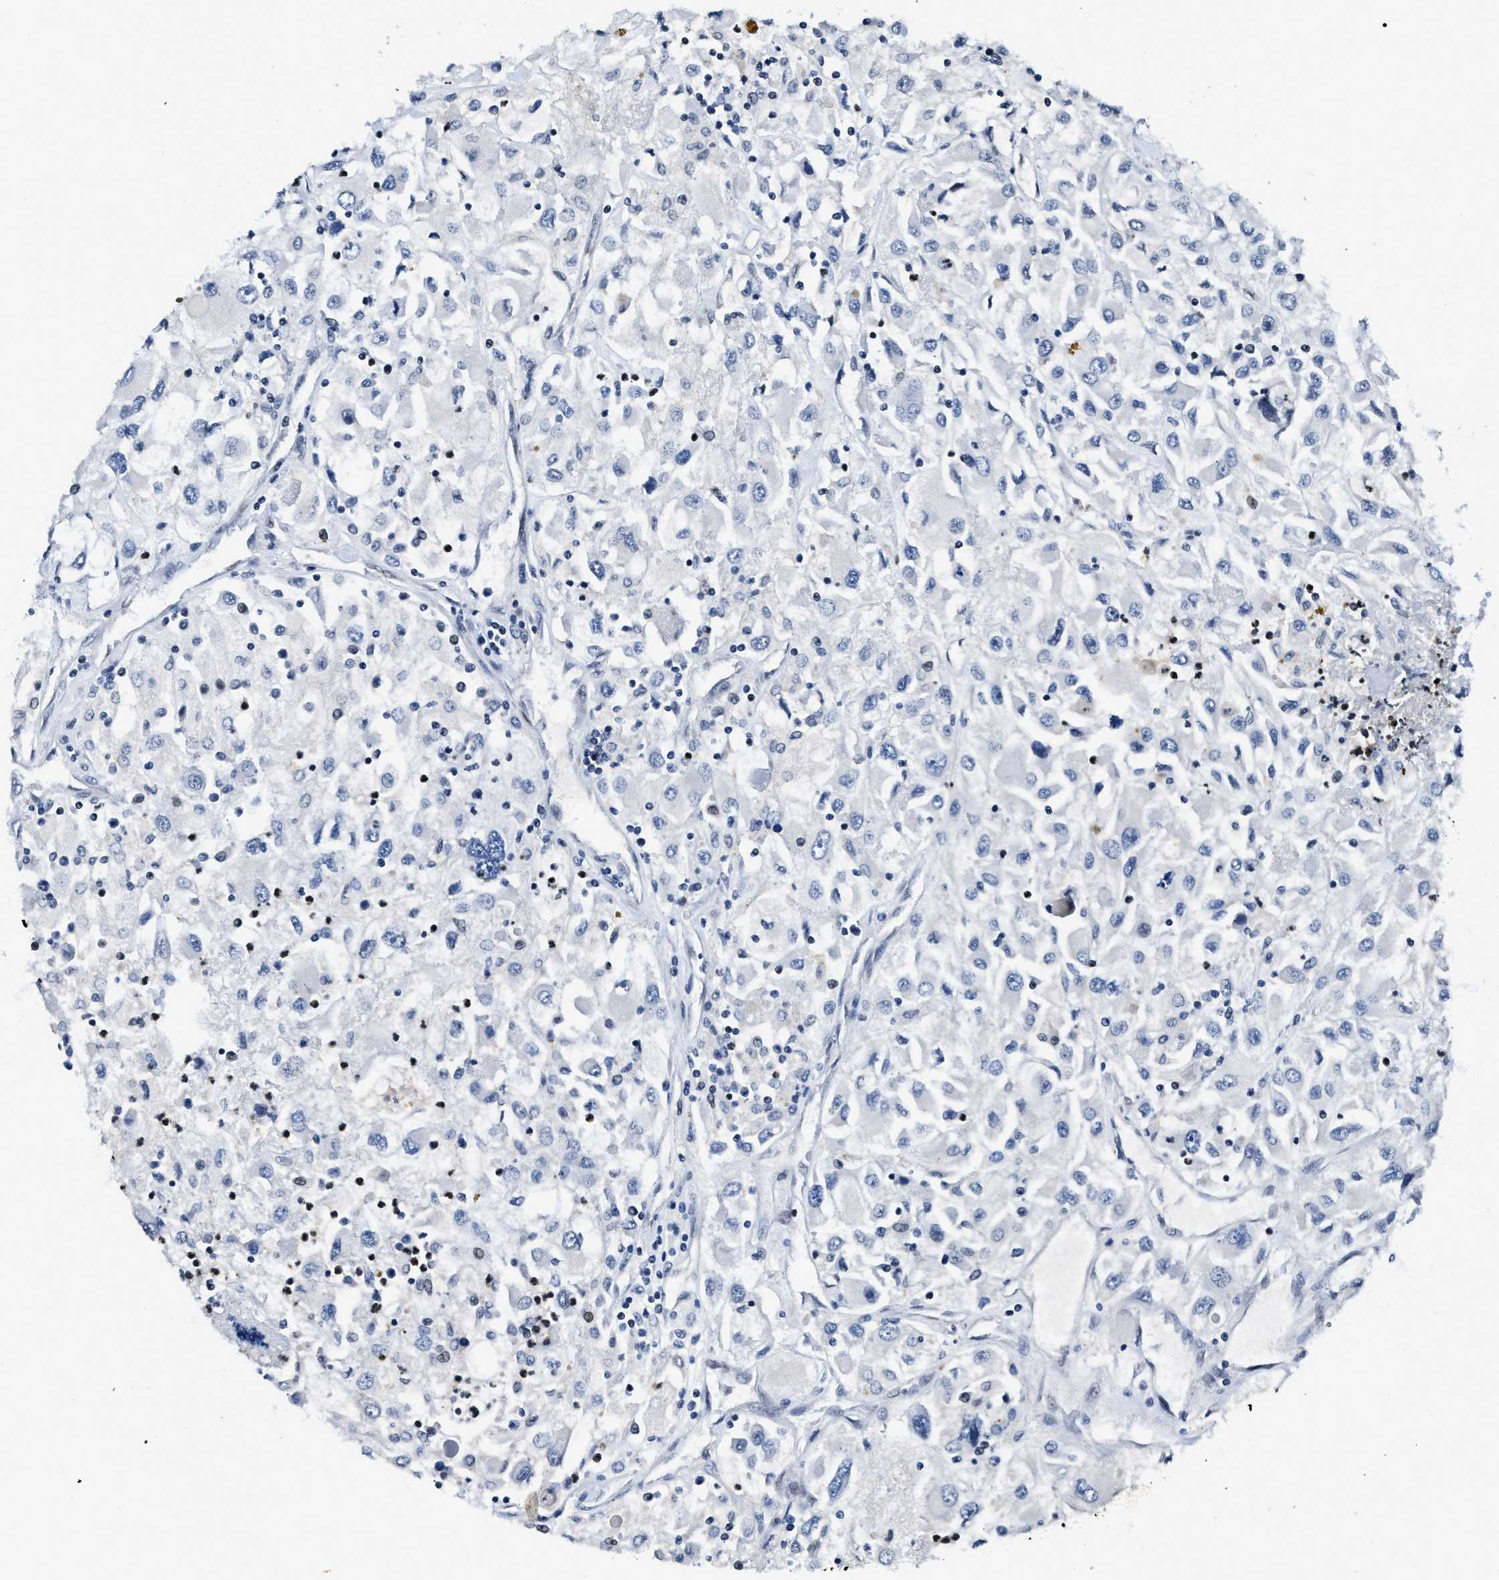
{"staining": {"intensity": "negative", "quantity": "none", "location": "none"}, "tissue": "renal cancer", "cell_type": "Tumor cells", "image_type": "cancer", "snomed": [{"axis": "morphology", "description": "Adenocarcinoma, NOS"}, {"axis": "topography", "description": "Kidney"}], "caption": "This micrograph is of renal adenocarcinoma stained with IHC to label a protein in brown with the nuclei are counter-stained blue. There is no expression in tumor cells. Nuclei are stained in blue.", "gene": "ZC3HC1", "patient": {"sex": "female", "age": 52}}